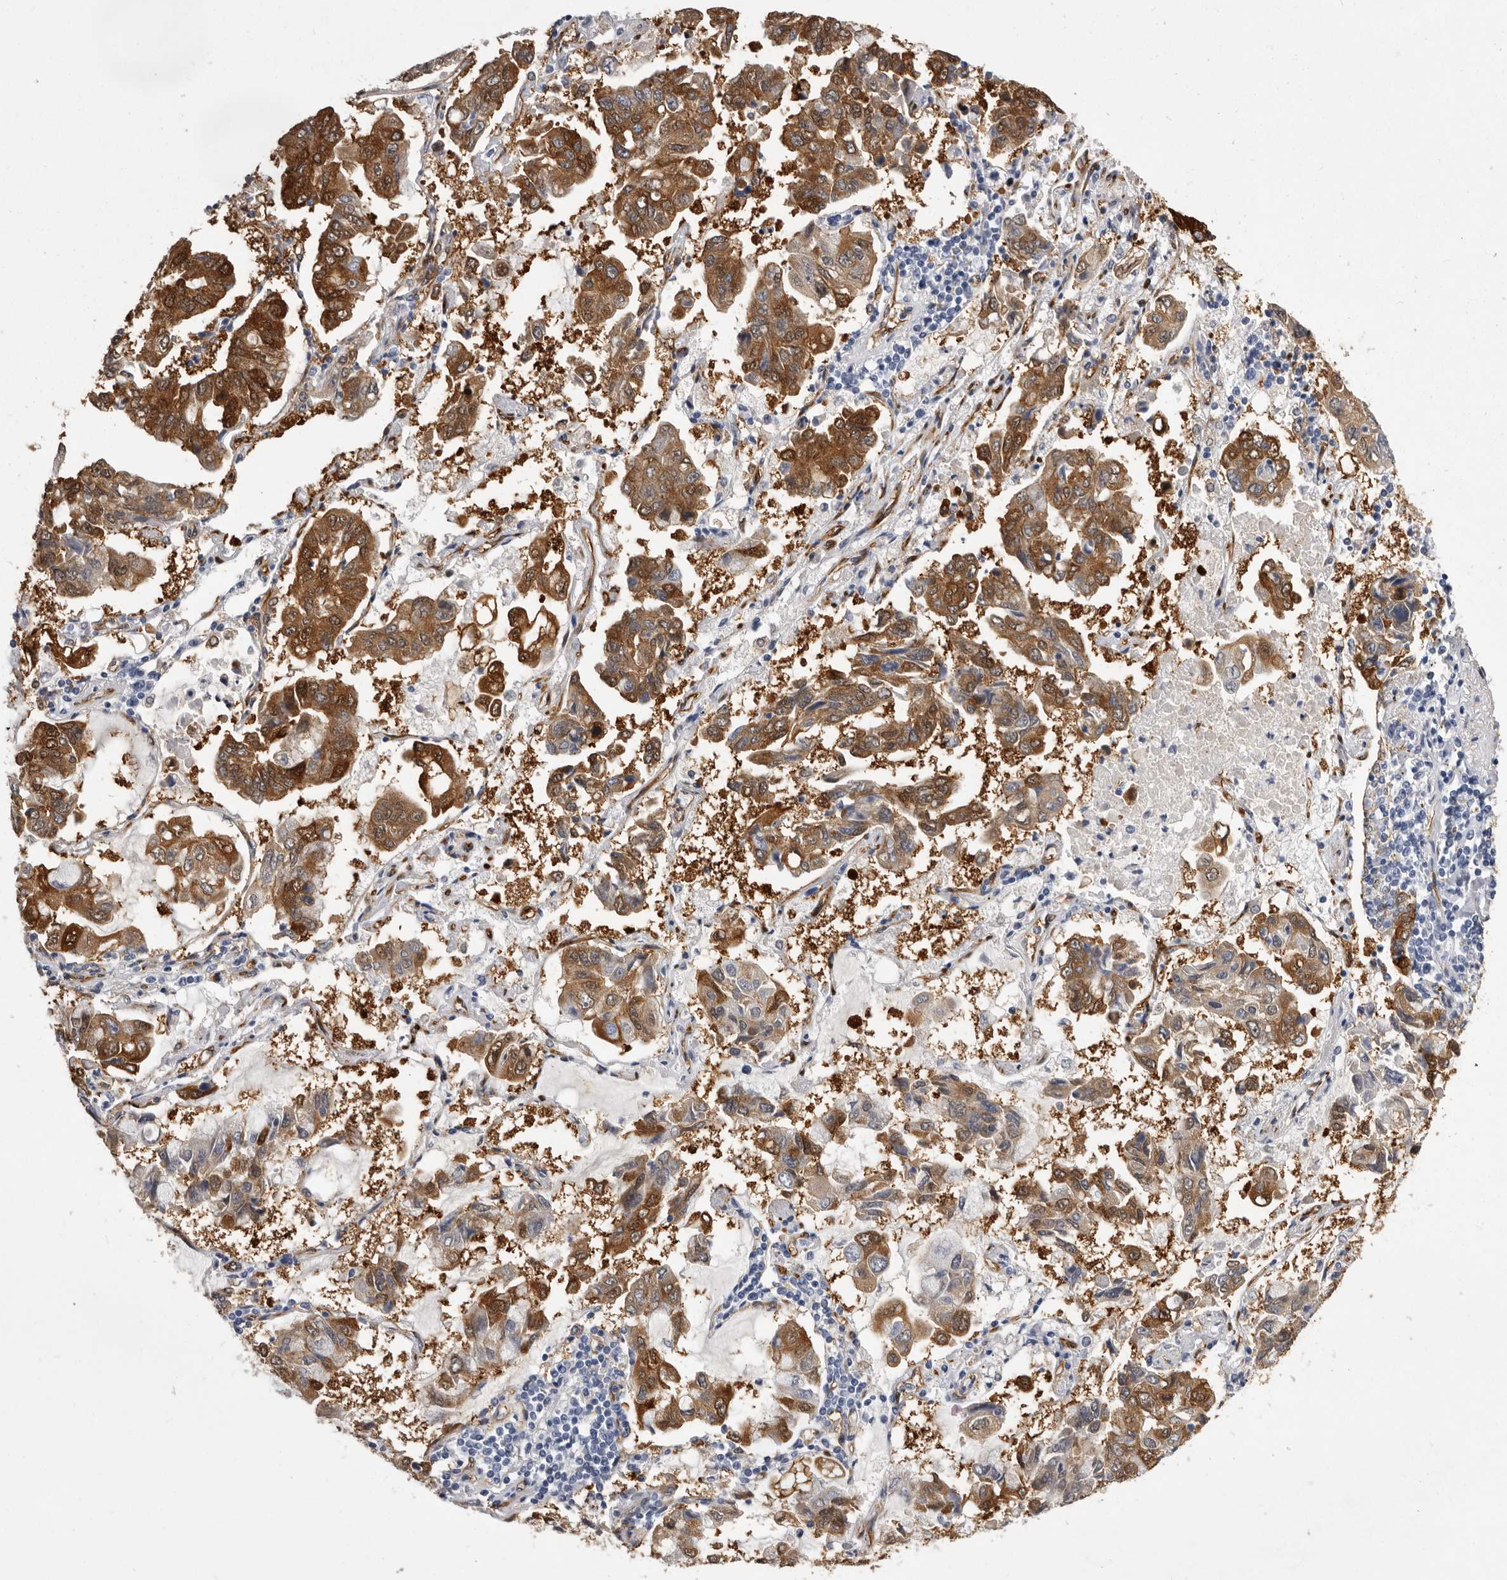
{"staining": {"intensity": "strong", "quantity": "25%-75%", "location": "cytoplasmic/membranous,nuclear"}, "tissue": "lung cancer", "cell_type": "Tumor cells", "image_type": "cancer", "snomed": [{"axis": "morphology", "description": "Adenocarcinoma, NOS"}, {"axis": "topography", "description": "Lung"}], "caption": "Lung adenocarcinoma stained with a protein marker displays strong staining in tumor cells.", "gene": "ENAH", "patient": {"sex": "male", "age": 64}}